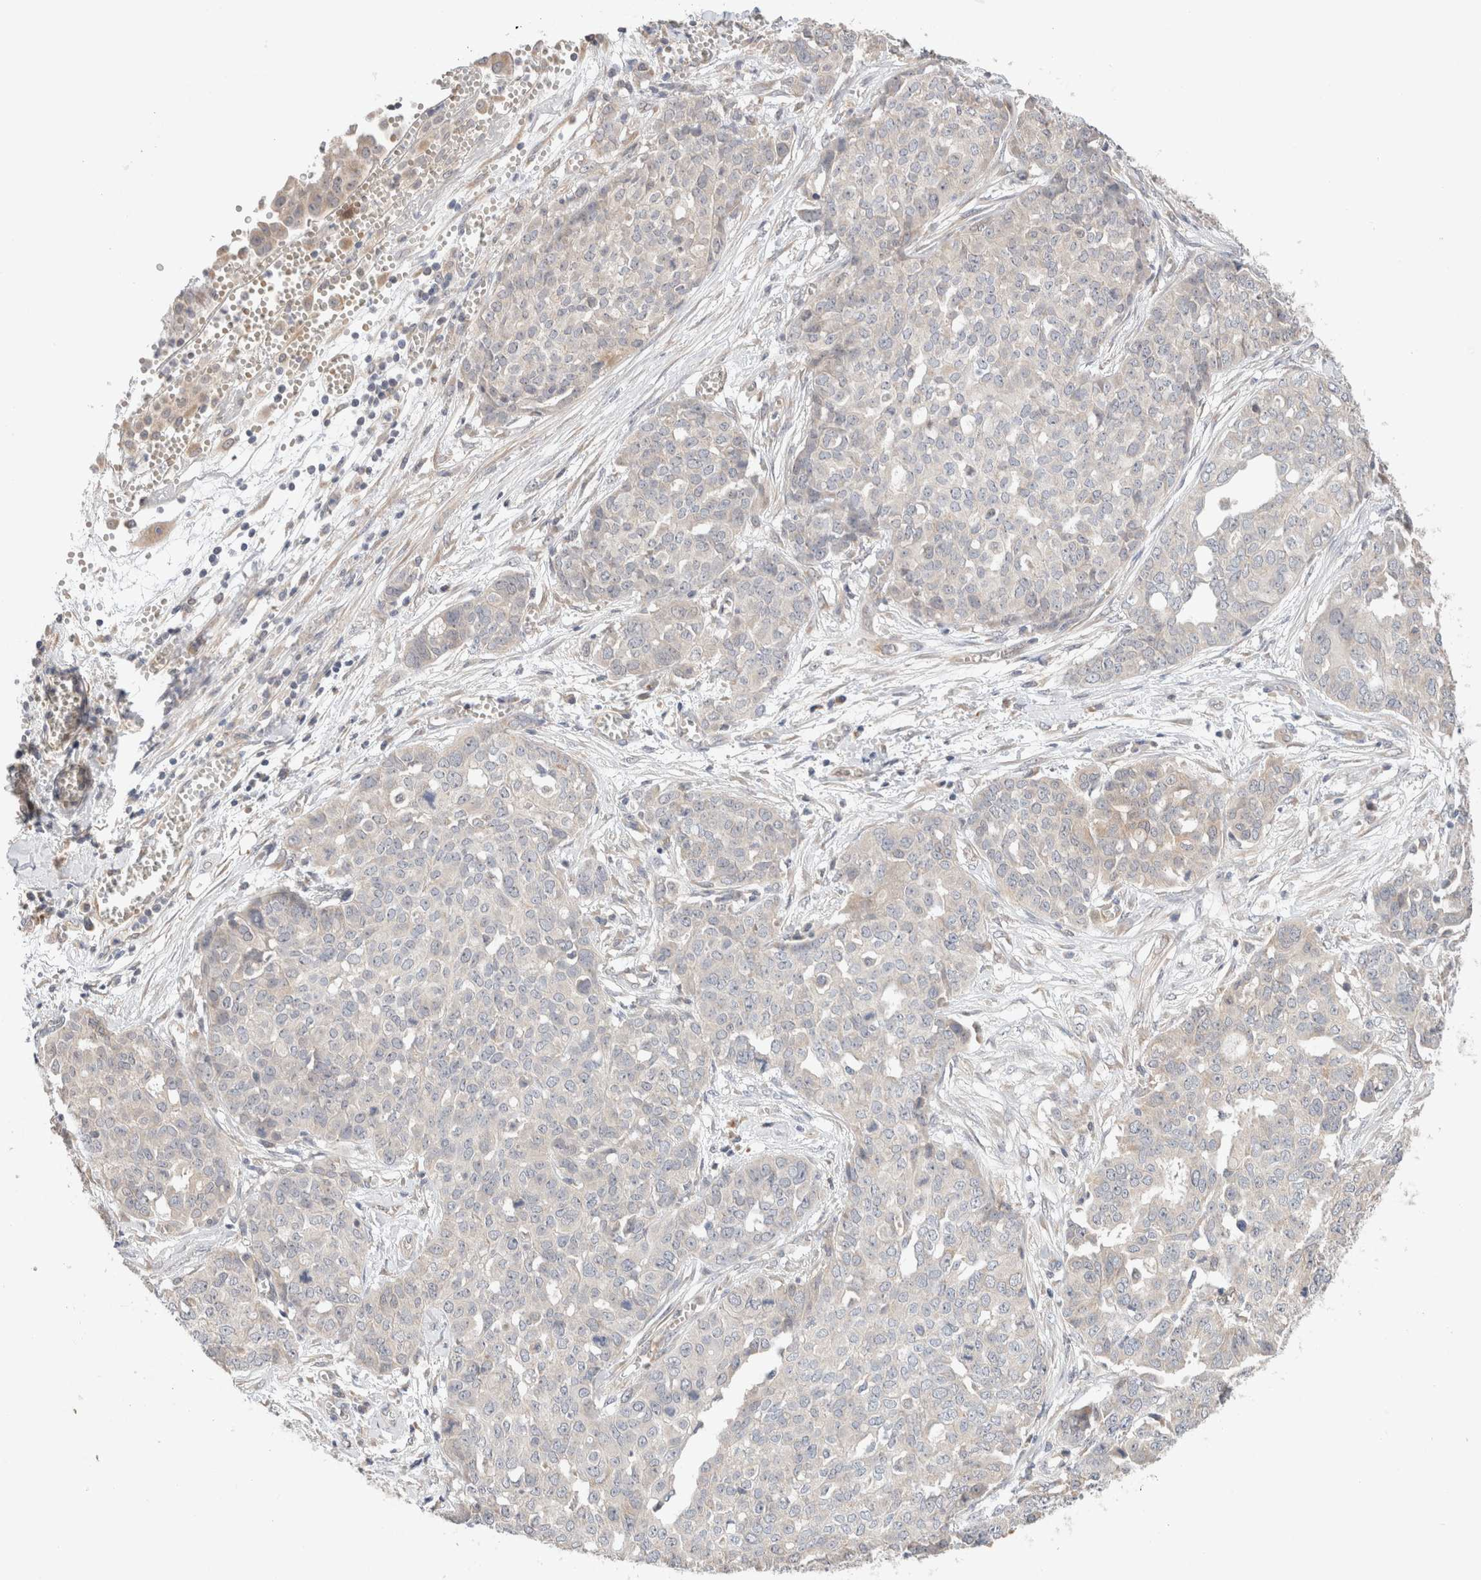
{"staining": {"intensity": "negative", "quantity": "none", "location": "none"}, "tissue": "ovarian cancer", "cell_type": "Tumor cells", "image_type": "cancer", "snomed": [{"axis": "morphology", "description": "Cystadenocarcinoma, serous, NOS"}, {"axis": "topography", "description": "Soft tissue"}, {"axis": "topography", "description": "Ovary"}], "caption": "Immunohistochemical staining of ovarian cancer (serous cystadenocarcinoma) shows no significant staining in tumor cells.", "gene": "CA13", "patient": {"sex": "female", "age": 57}}